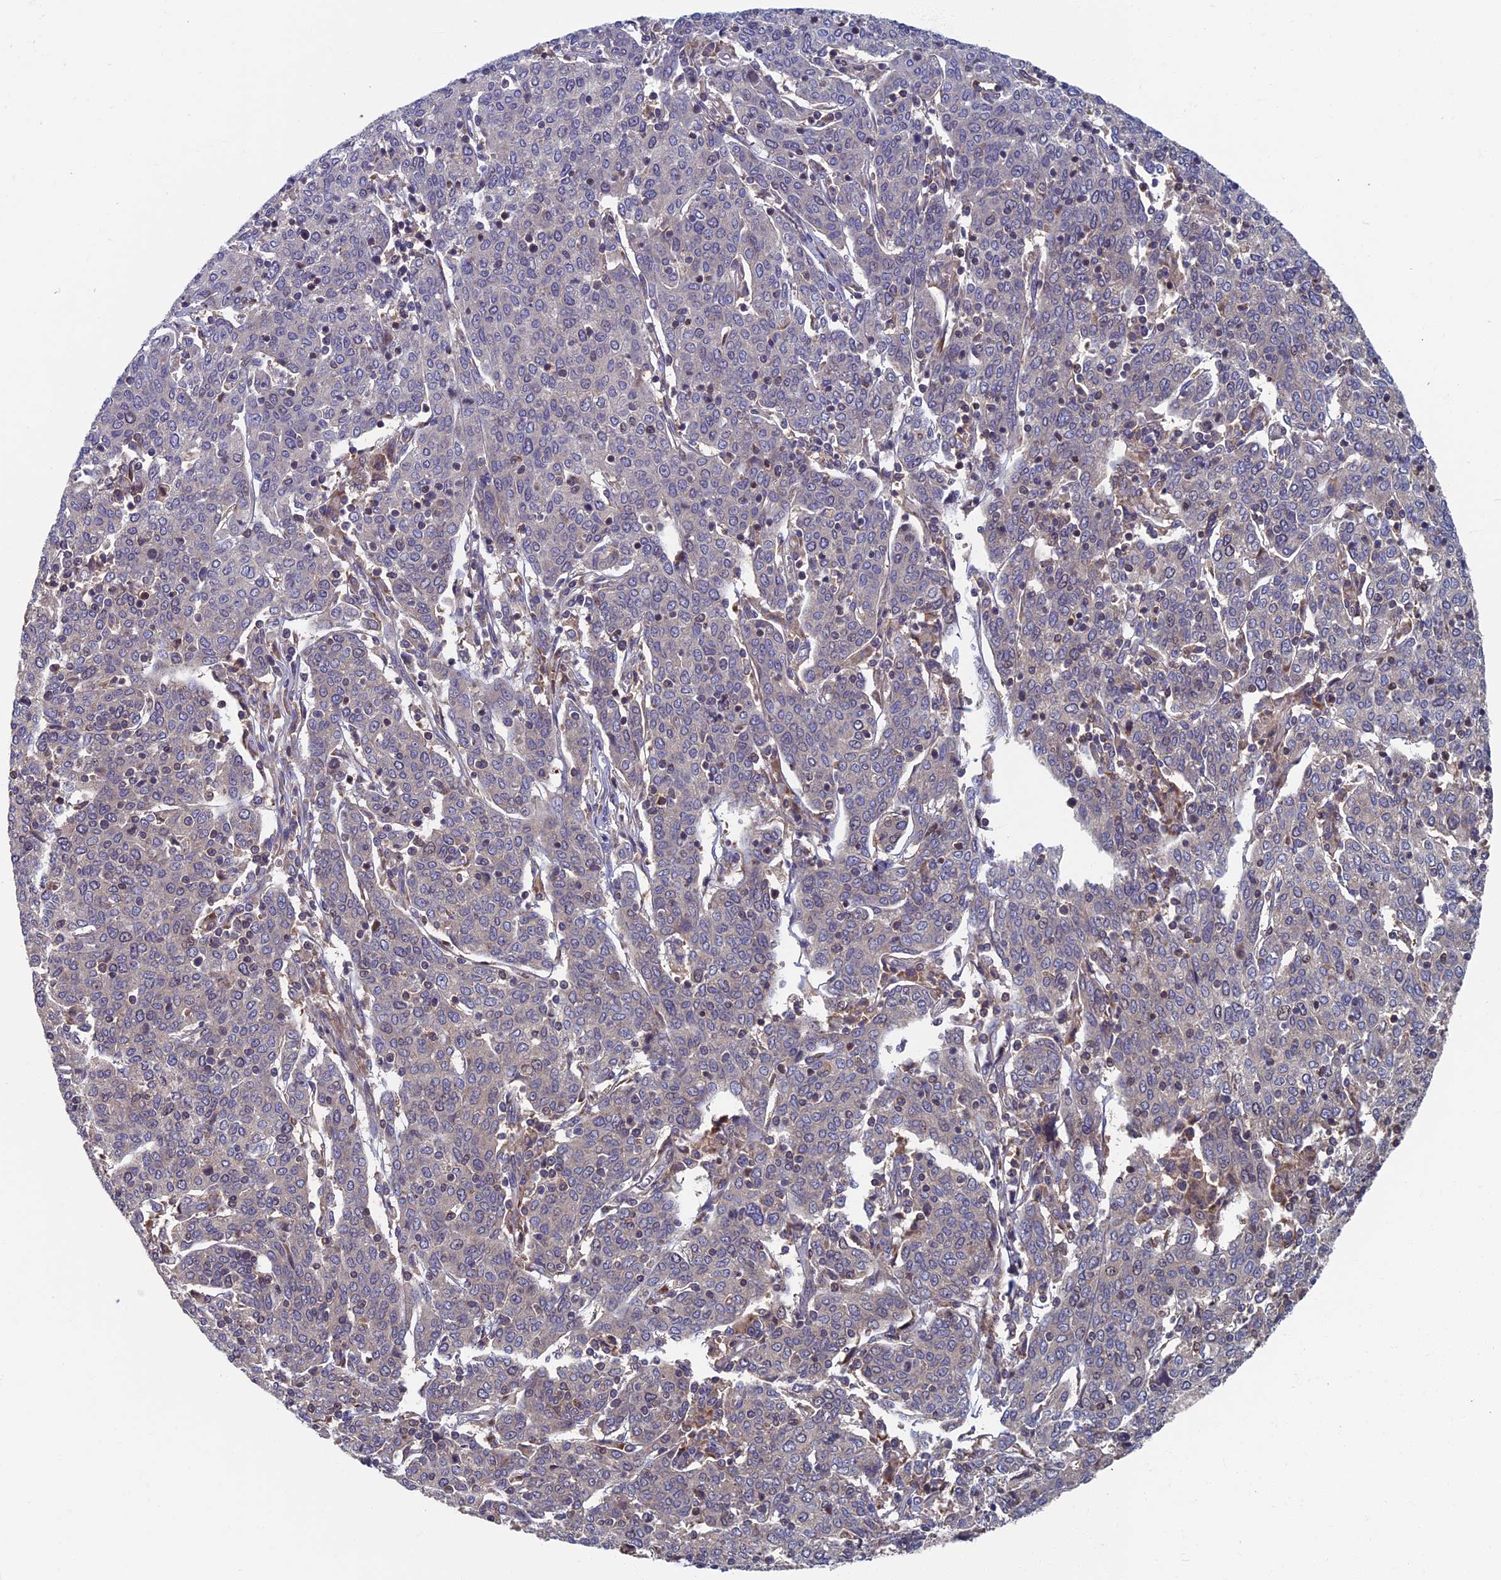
{"staining": {"intensity": "moderate", "quantity": "<25%", "location": "nuclear"}, "tissue": "cervical cancer", "cell_type": "Tumor cells", "image_type": "cancer", "snomed": [{"axis": "morphology", "description": "Squamous cell carcinoma, NOS"}, {"axis": "topography", "description": "Cervix"}], "caption": "DAB (3,3'-diaminobenzidine) immunohistochemical staining of human cervical cancer displays moderate nuclear protein staining in approximately <25% of tumor cells. The staining was performed using DAB (3,3'-diaminobenzidine), with brown indicating positive protein expression. Nuclei are stained blue with hematoxylin.", "gene": "TNK2", "patient": {"sex": "female", "age": 67}}